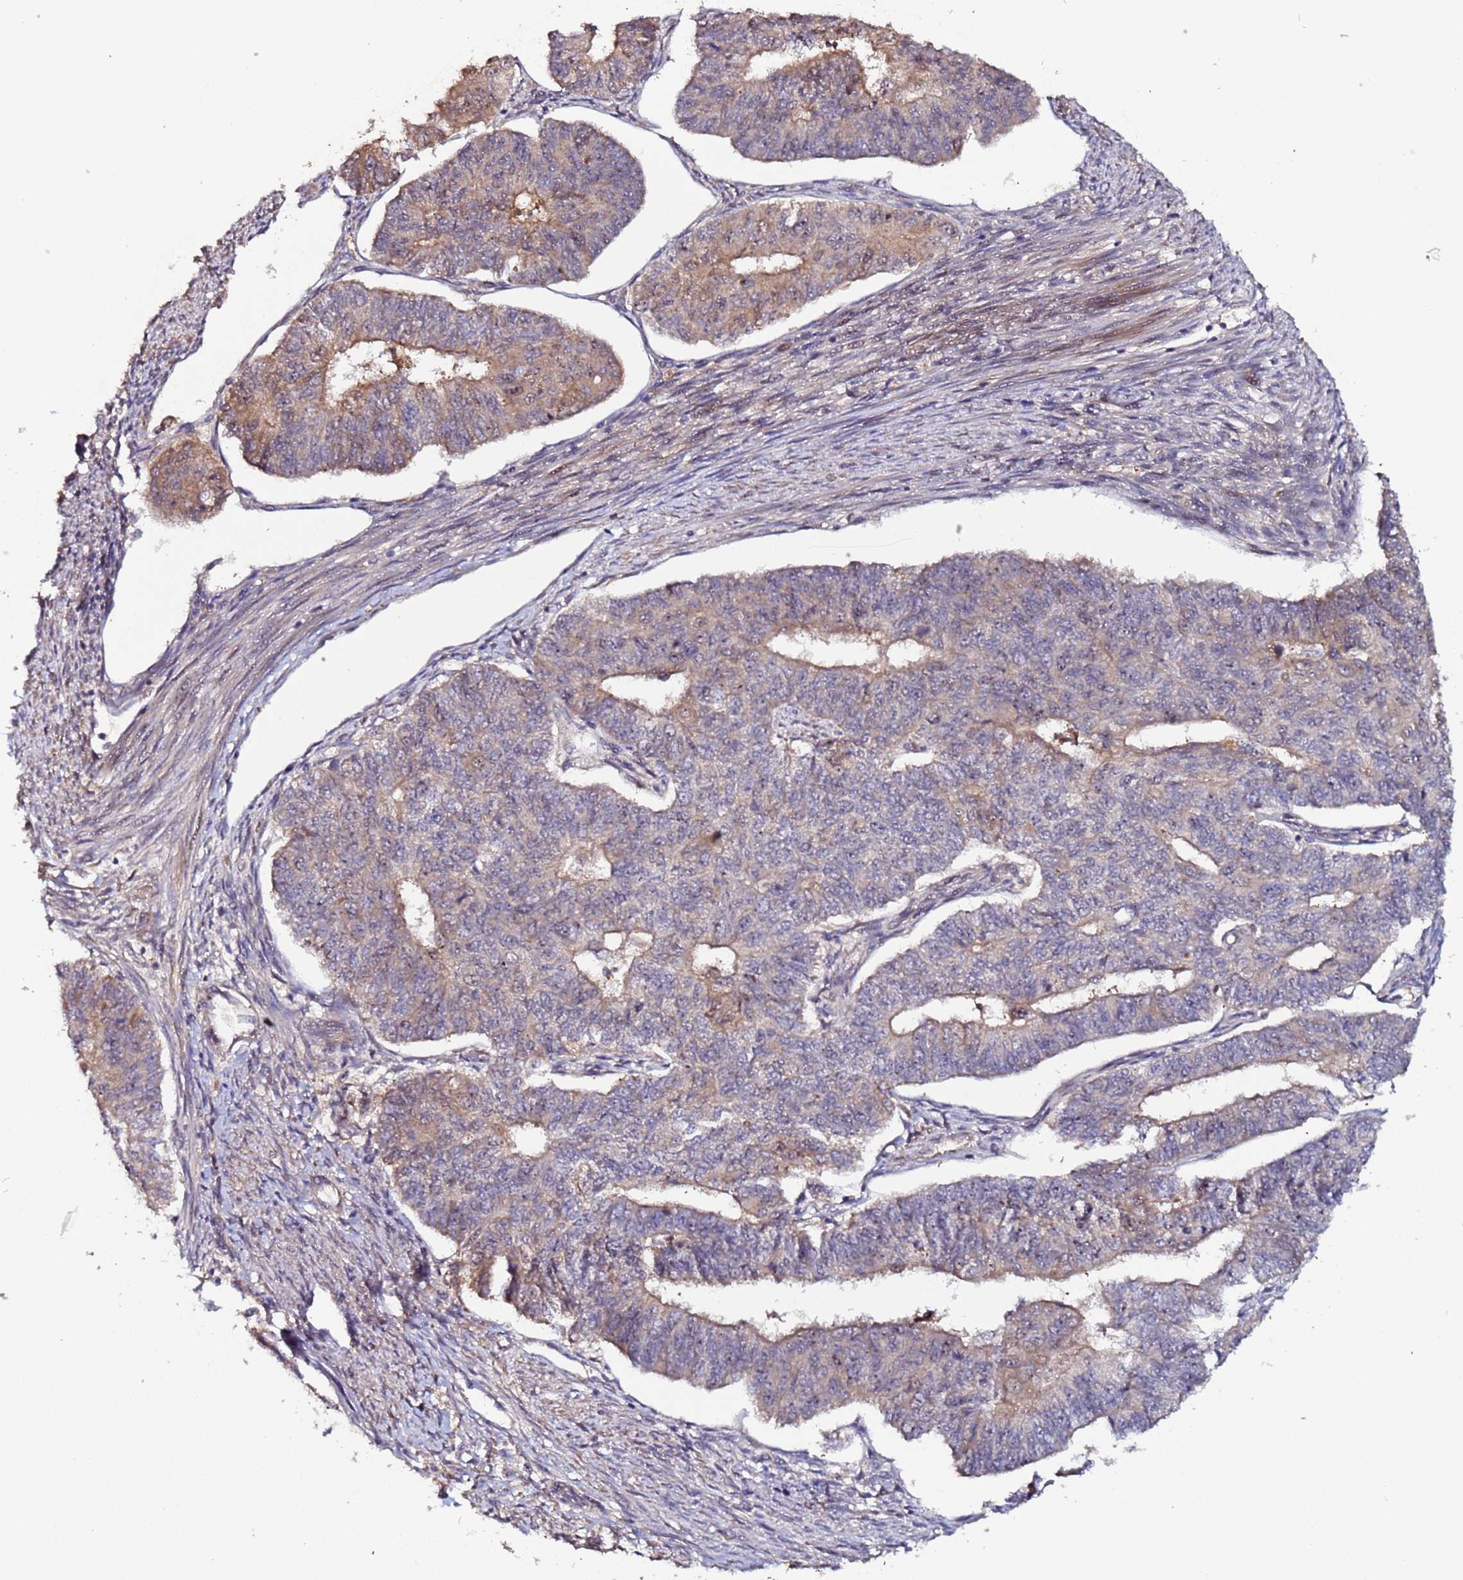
{"staining": {"intensity": "weak", "quantity": "25%-75%", "location": "cytoplasmic/membranous"}, "tissue": "endometrial cancer", "cell_type": "Tumor cells", "image_type": "cancer", "snomed": [{"axis": "morphology", "description": "Adenocarcinoma, NOS"}, {"axis": "topography", "description": "Endometrium"}], "caption": "An immunohistochemistry histopathology image of tumor tissue is shown. Protein staining in brown highlights weak cytoplasmic/membranous positivity in adenocarcinoma (endometrial) within tumor cells.", "gene": "OSER1", "patient": {"sex": "female", "age": 32}}